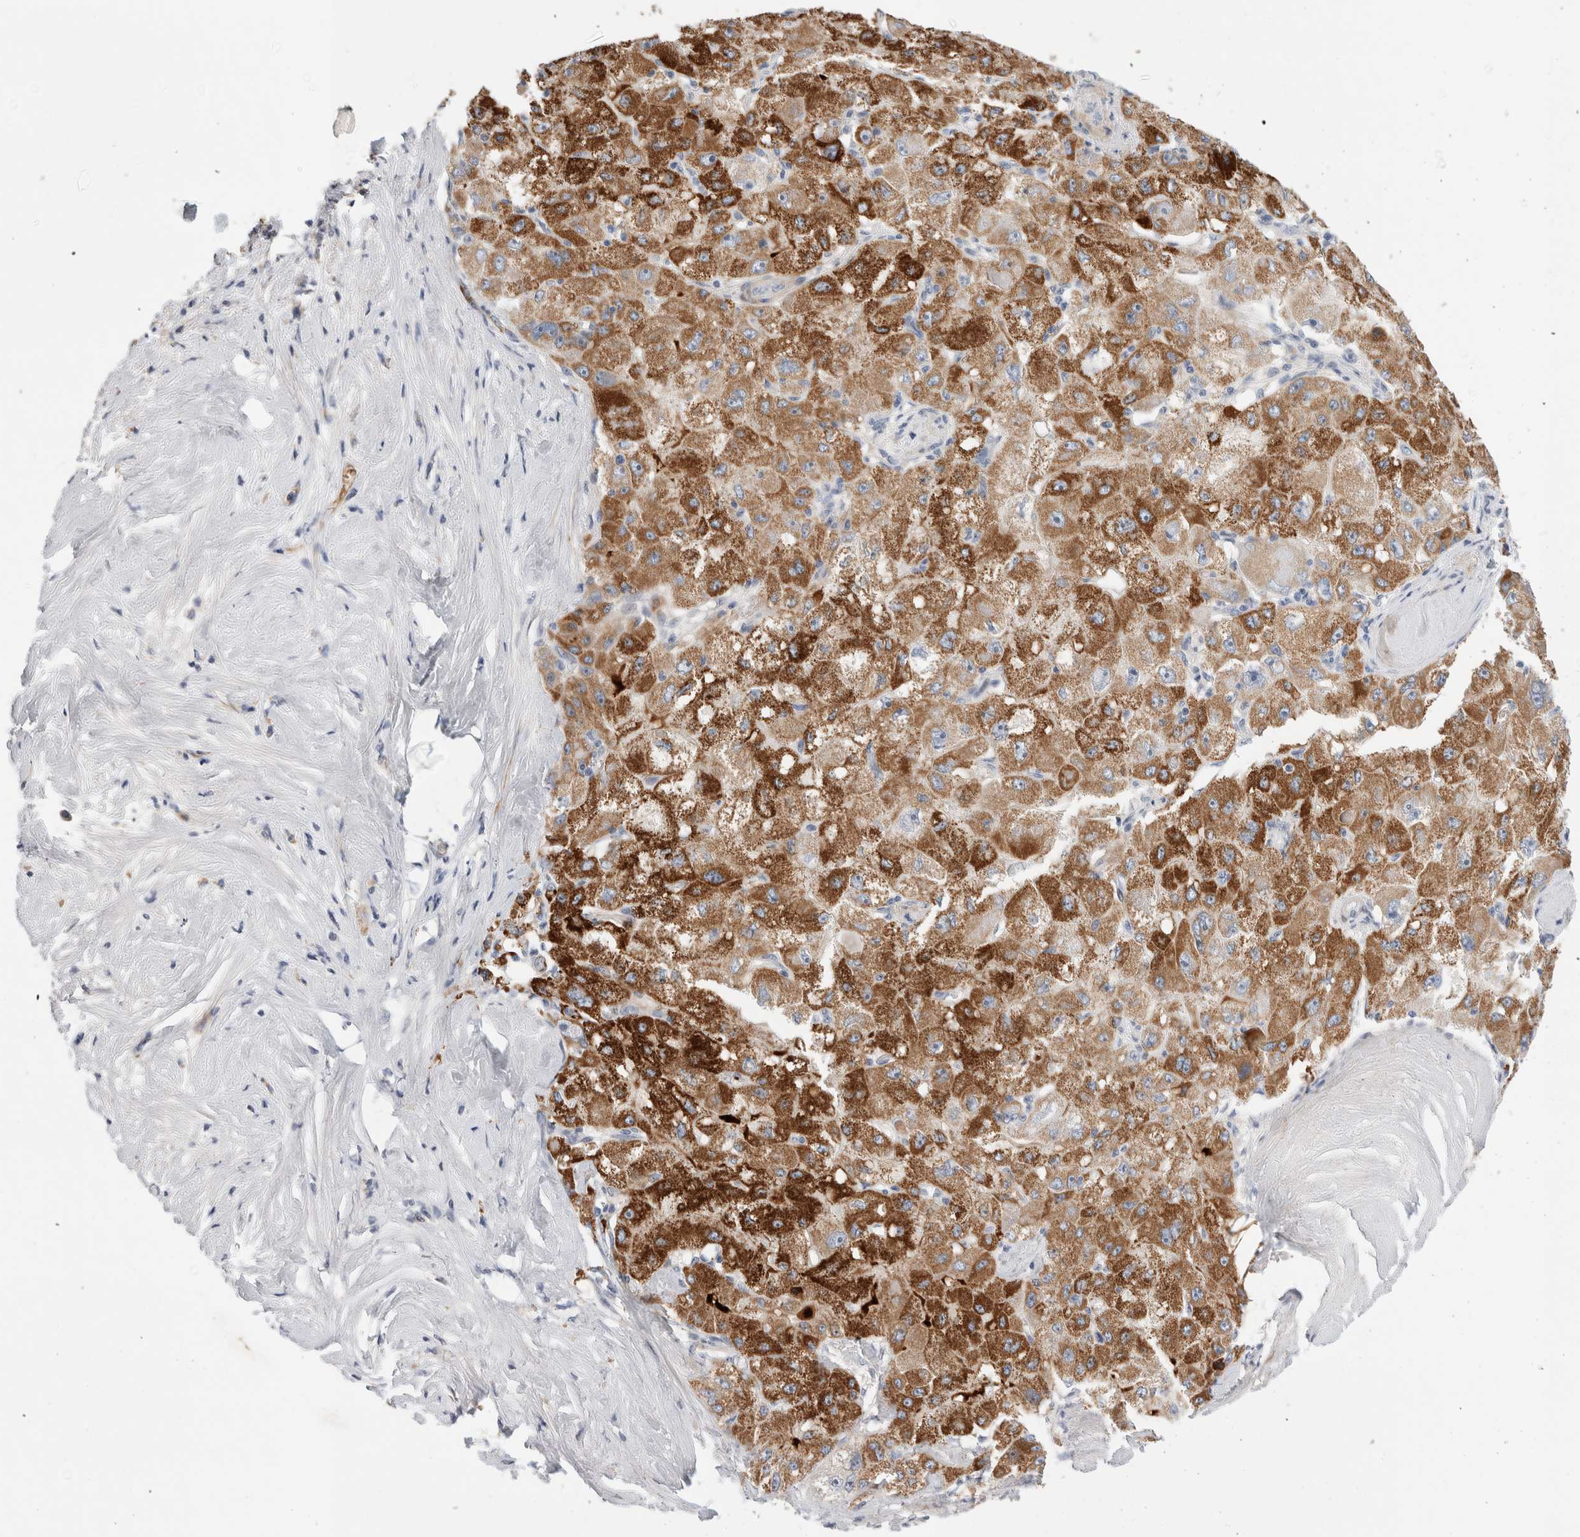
{"staining": {"intensity": "moderate", "quantity": ">75%", "location": "cytoplasmic/membranous"}, "tissue": "liver cancer", "cell_type": "Tumor cells", "image_type": "cancer", "snomed": [{"axis": "morphology", "description": "Carcinoma, Hepatocellular, NOS"}, {"axis": "topography", "description": "Liver"}], "caption": "Liver cancer was stained to show a protein in brown. There is medium levels of moderate cytoplasmic/membranous staining in approximately >75% of tumor cells.", "gene": "ECHDC2", "patient": {"sex": "male", "age": 80}}